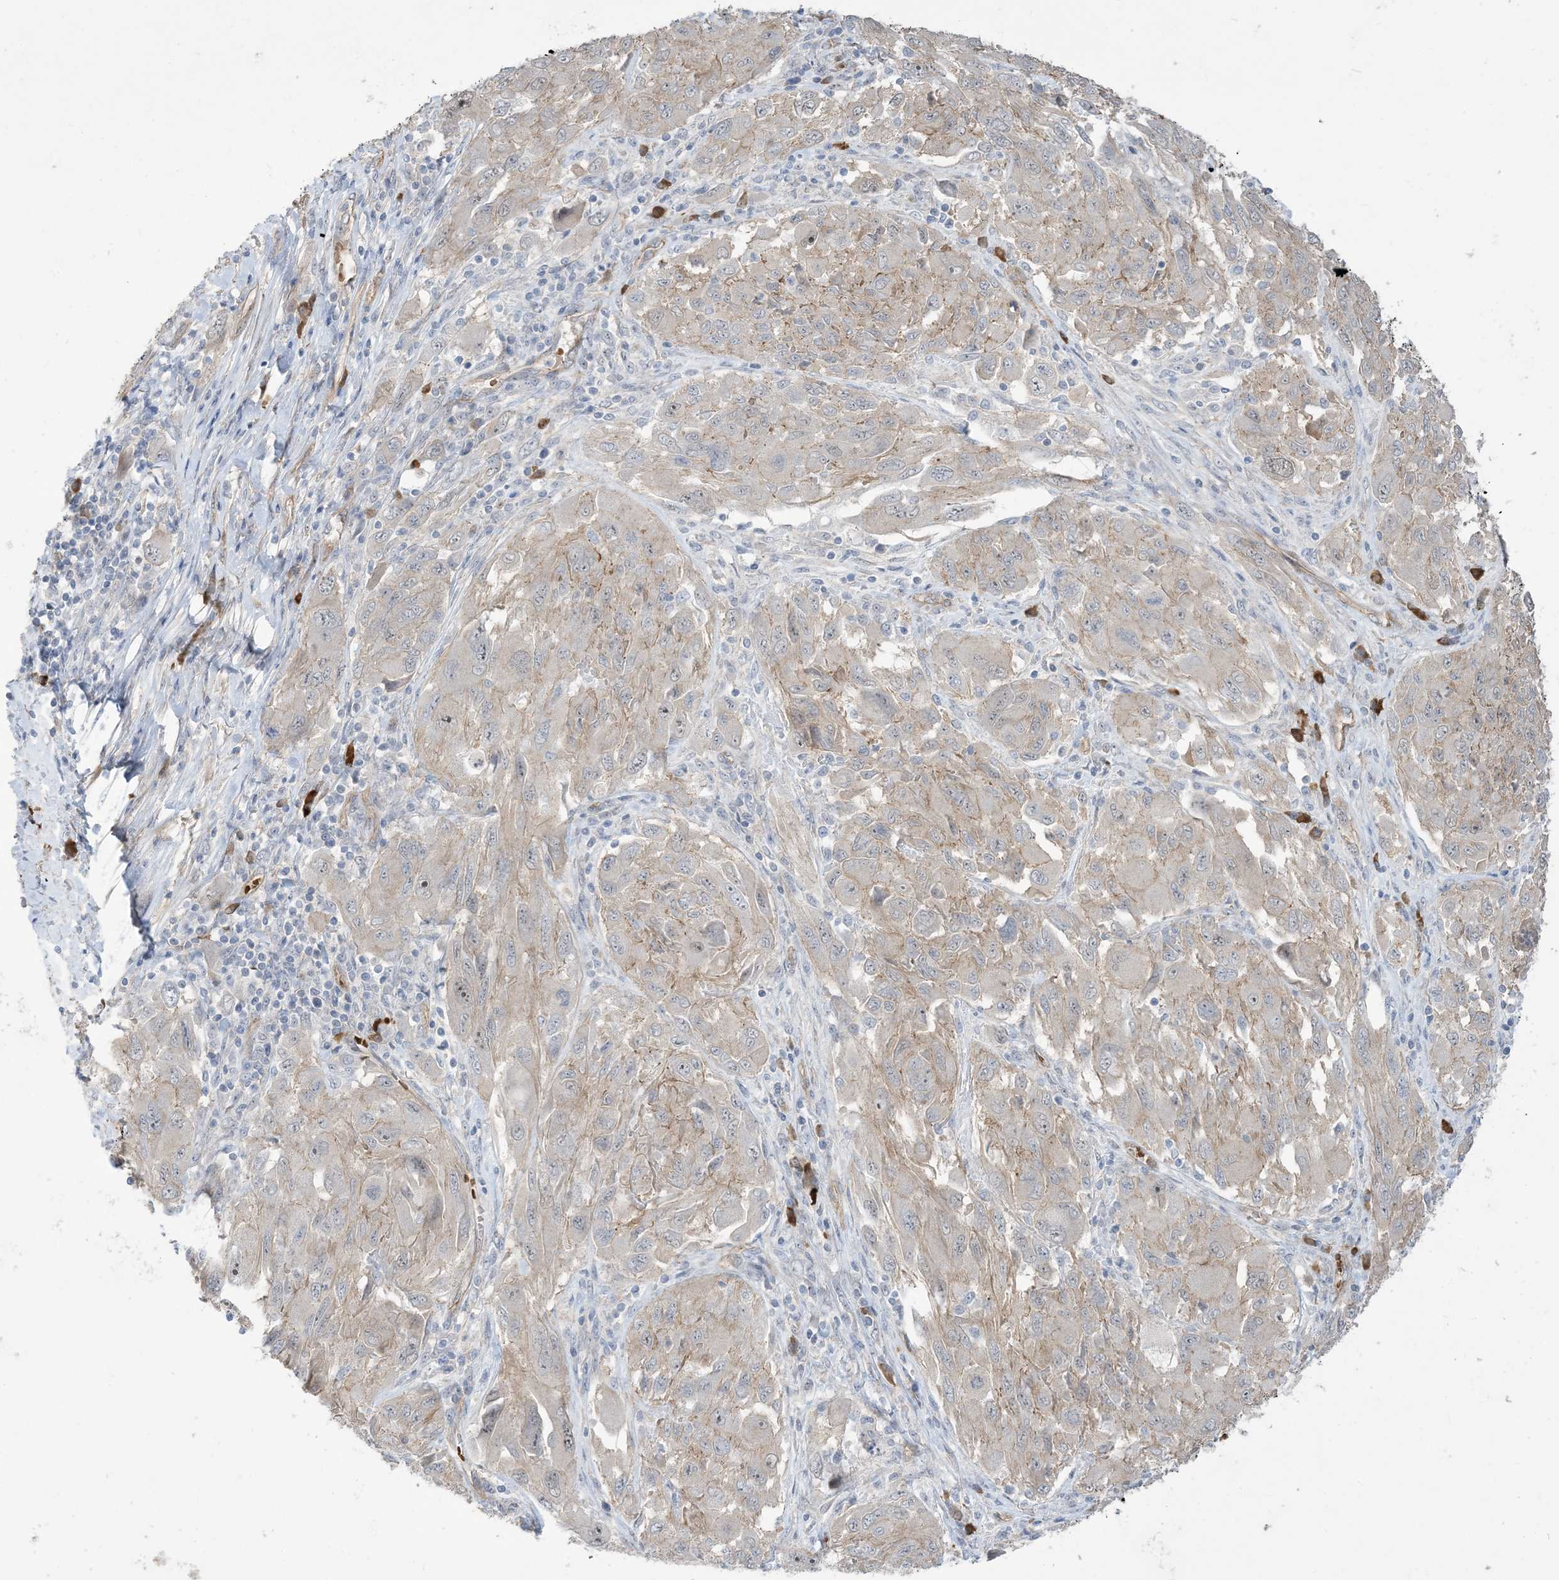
{"staining": {"intensity": "weak", "quantity": "<25%", "location": "cytoplasmic/membranous"}, "tissue": "melanoma", "cell_type": "Tumor cells", "image_type": "cancer", "snomed": [{"axis": "morphology", "description": "Malignant melanoma, NOS"}, {"axis": "topography", "description": "Skin"}], "caption": "DAB (3,3'-diaminobenzidine) immunohistochemical staining of human malignant melanoma demonstrates no significant staining in tumor cells.", "gene": "AOC1", "patient": {"sex": "female", "age": 91}}